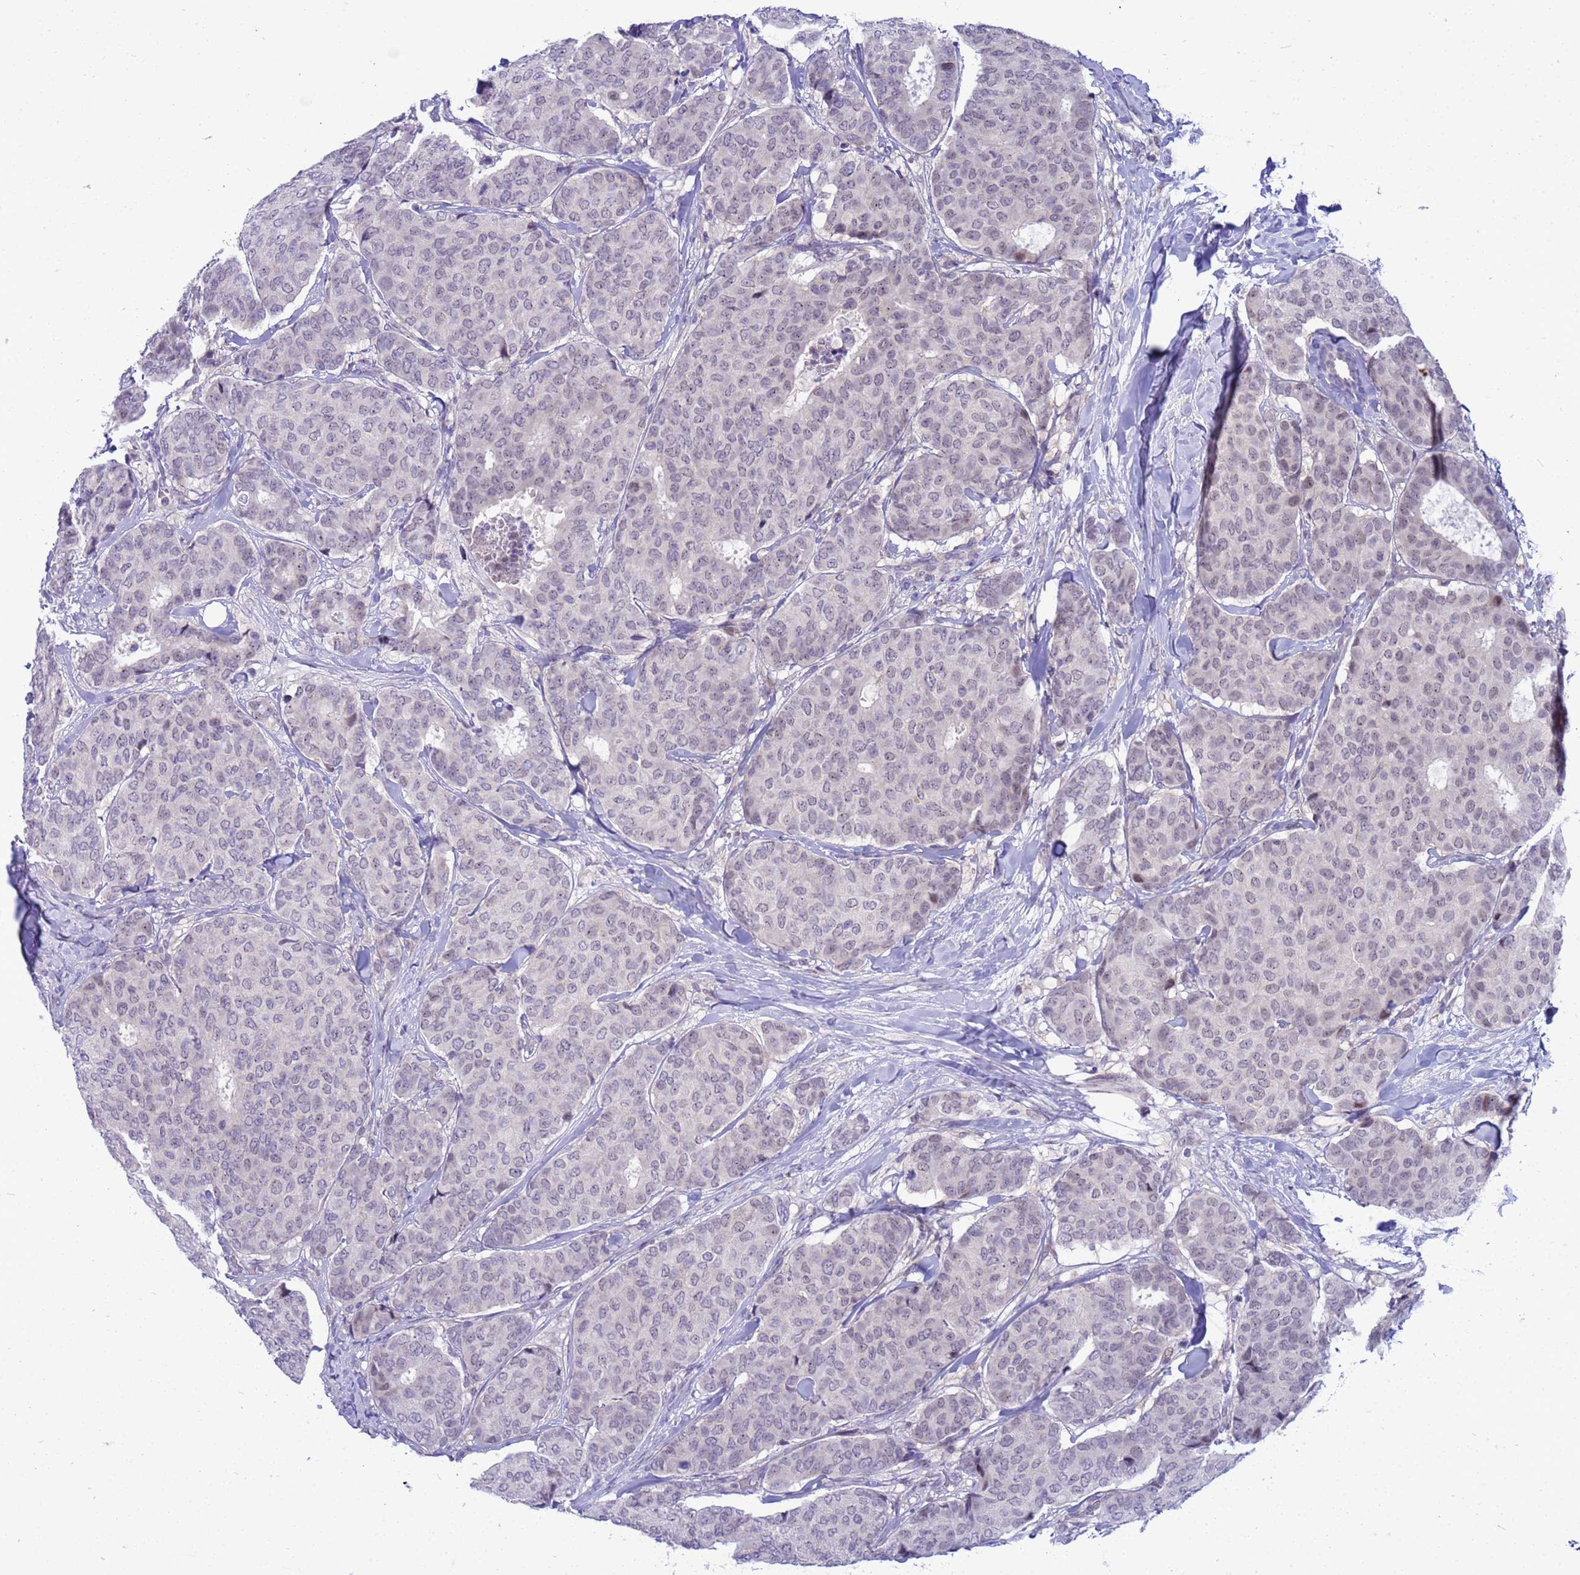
{"staining": {"intensity": "weak", "quantity": "<25%", "location": "nuclear"}, "tissue": "breast cancer", "cell_type": "Tumor cells", "image_type": "cancer", "snomed": [{"axis": "morphology", "description": "Duct carcinoma"}, {"axis": "topography", "description": "Breast"}], "caption": "Immunohistochemistry (IHC) histopathology image of neoplastic tissue: breast cancer stained with DAB displays no significant protein expression in tumor cells.", "gene": "LRATD1", "patient": {"sex": "female", "age": 75}}